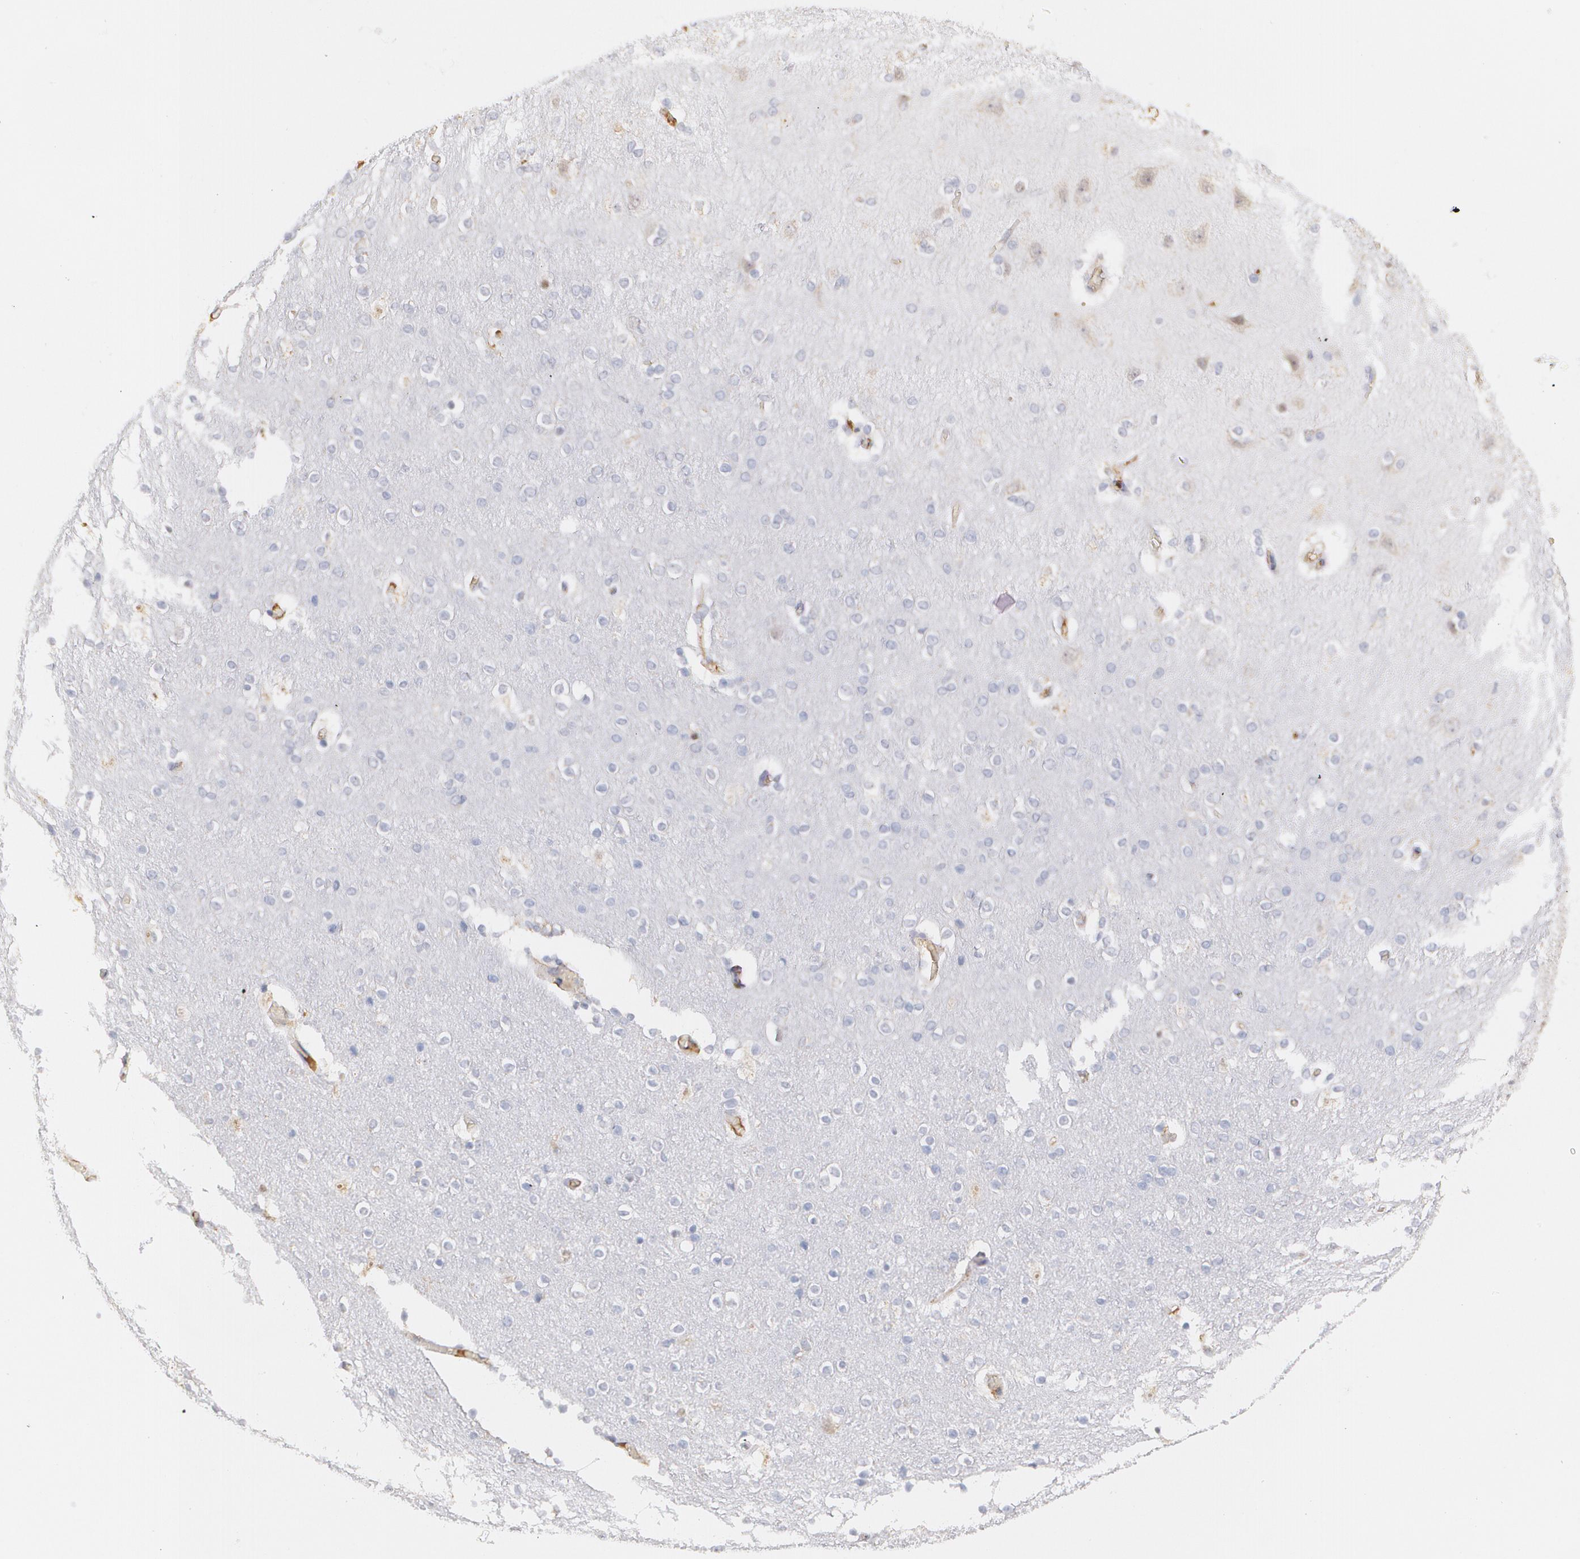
{"staining": {"intensity": "negative", "quantity": "none", "location": "none"}, "tissue": "cerebral cortex", "cell_type": "Endothelial cells", "image_type": "normal", "snomed": [{"axis": "morphology", "description": "Normal tissue, NOS"}, {"axis": "topography", "description": "Cerebral cortex"}], "caption": "The histopathology image displays no staining of endothelial cells in unremarkable cerebral cortex. (Stains: DAB immunohistochemistry with hematoxylin counter stain, Microscopy: brightfield microscopy at high magnification).", "gene": "AMBP", "patient": {"sex": "female", "age": 54}}